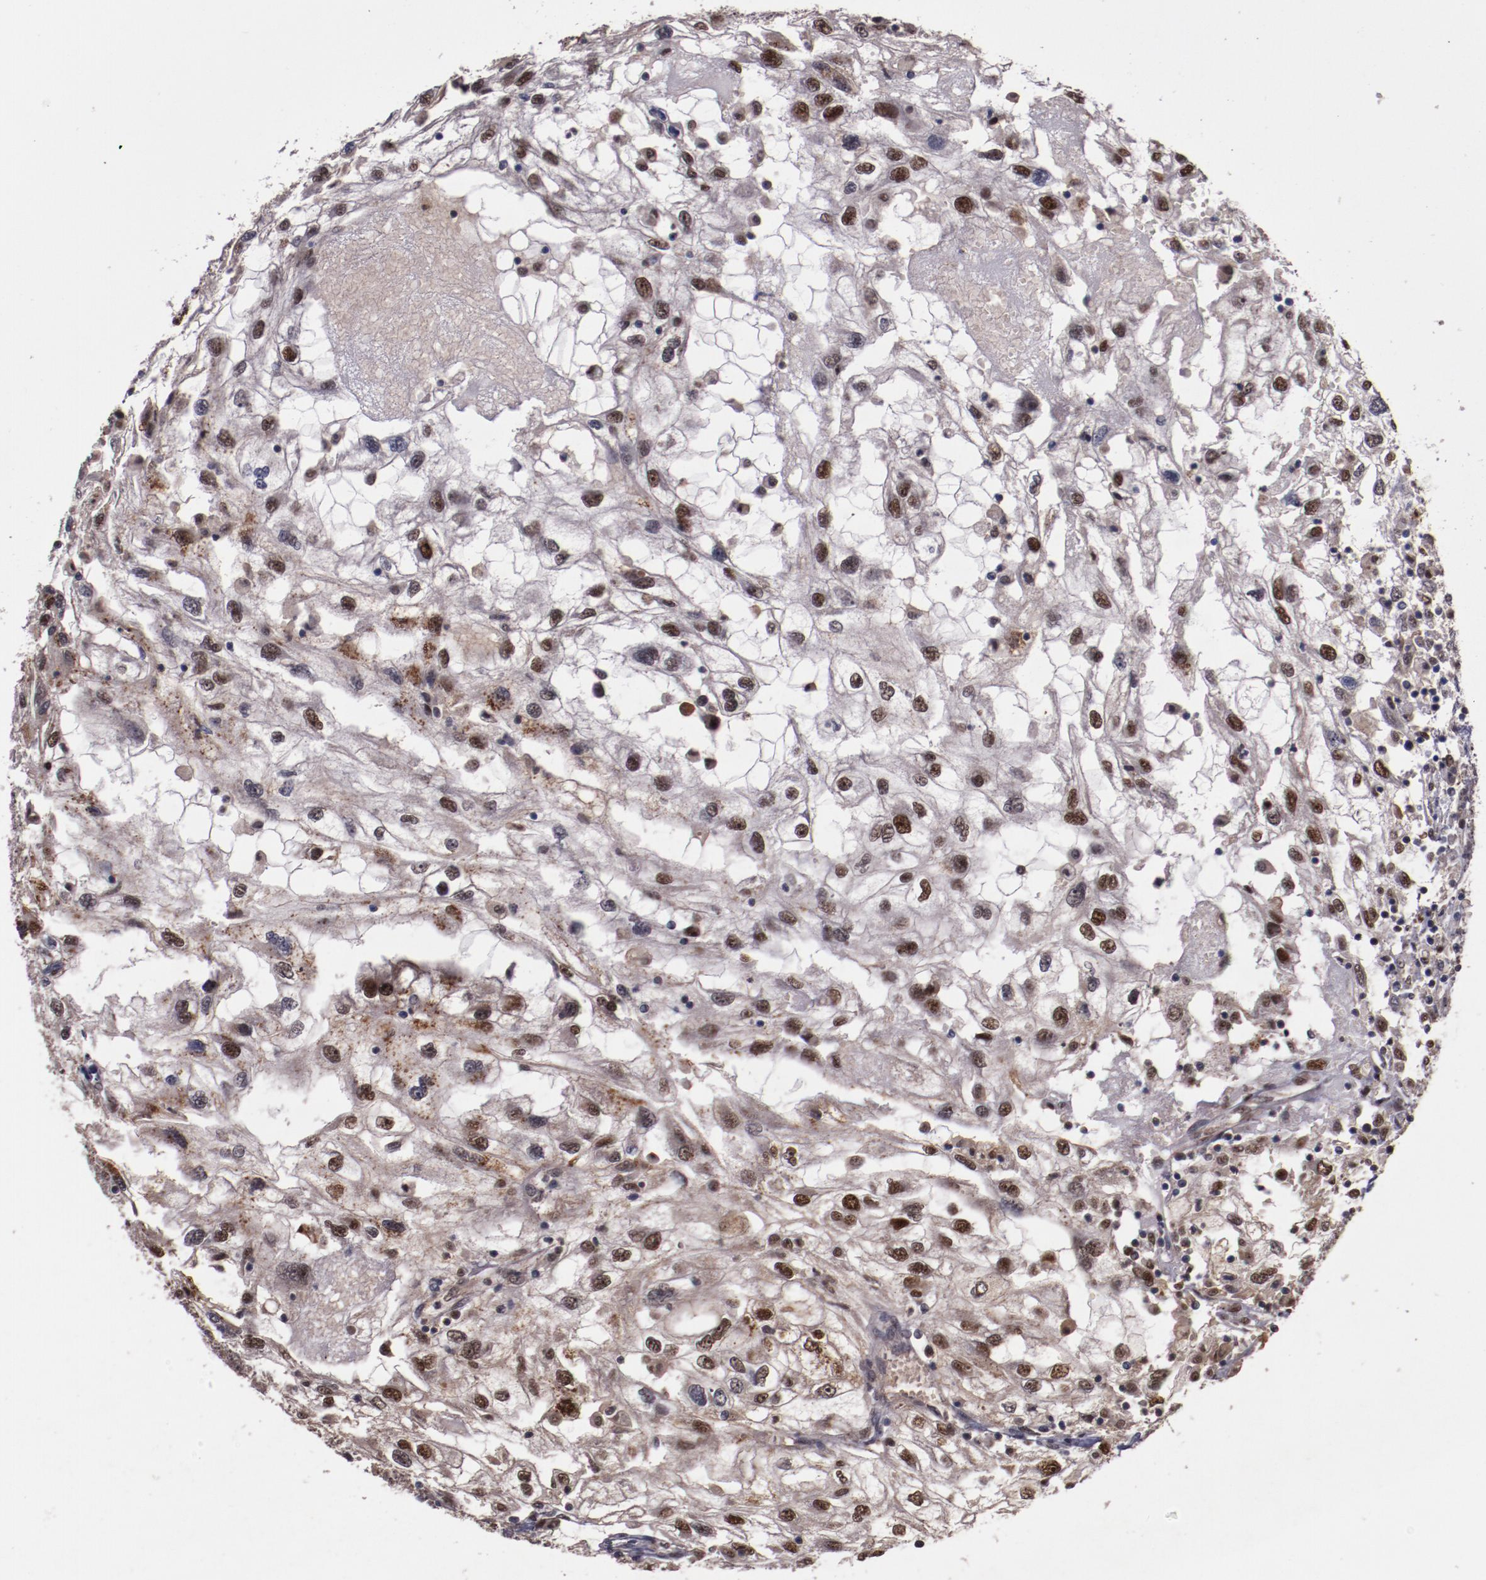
{"staining": {"intensity": "moderate", "quantity": "25%-75%", "location": "nuclear"}, "tissue": "renal cancer", "cell_type": "Tumor cells", "image_type": "cancer", "snomed": [{"axis": "morphology", "description": "Normal tissue, NOS"}, {"axis": "morphology", "description": "Adenocarcinoma, NOS"}, {"axis": "topography", "description": "Kidney"}], "caption": "Immunohistochemistry staining of renal adenocarcinoma, which shows medium levels of moderate nuclear staining in approximately 25%-75% of tumor cells indicating moderate nuclear protein expression. The staining was performed using DAB (brown) for protein detection and nuclei were counterstained in hematoxylin (blue).", "gene": "CHEK2", "patient": {"sex": "male", "age": 71}}